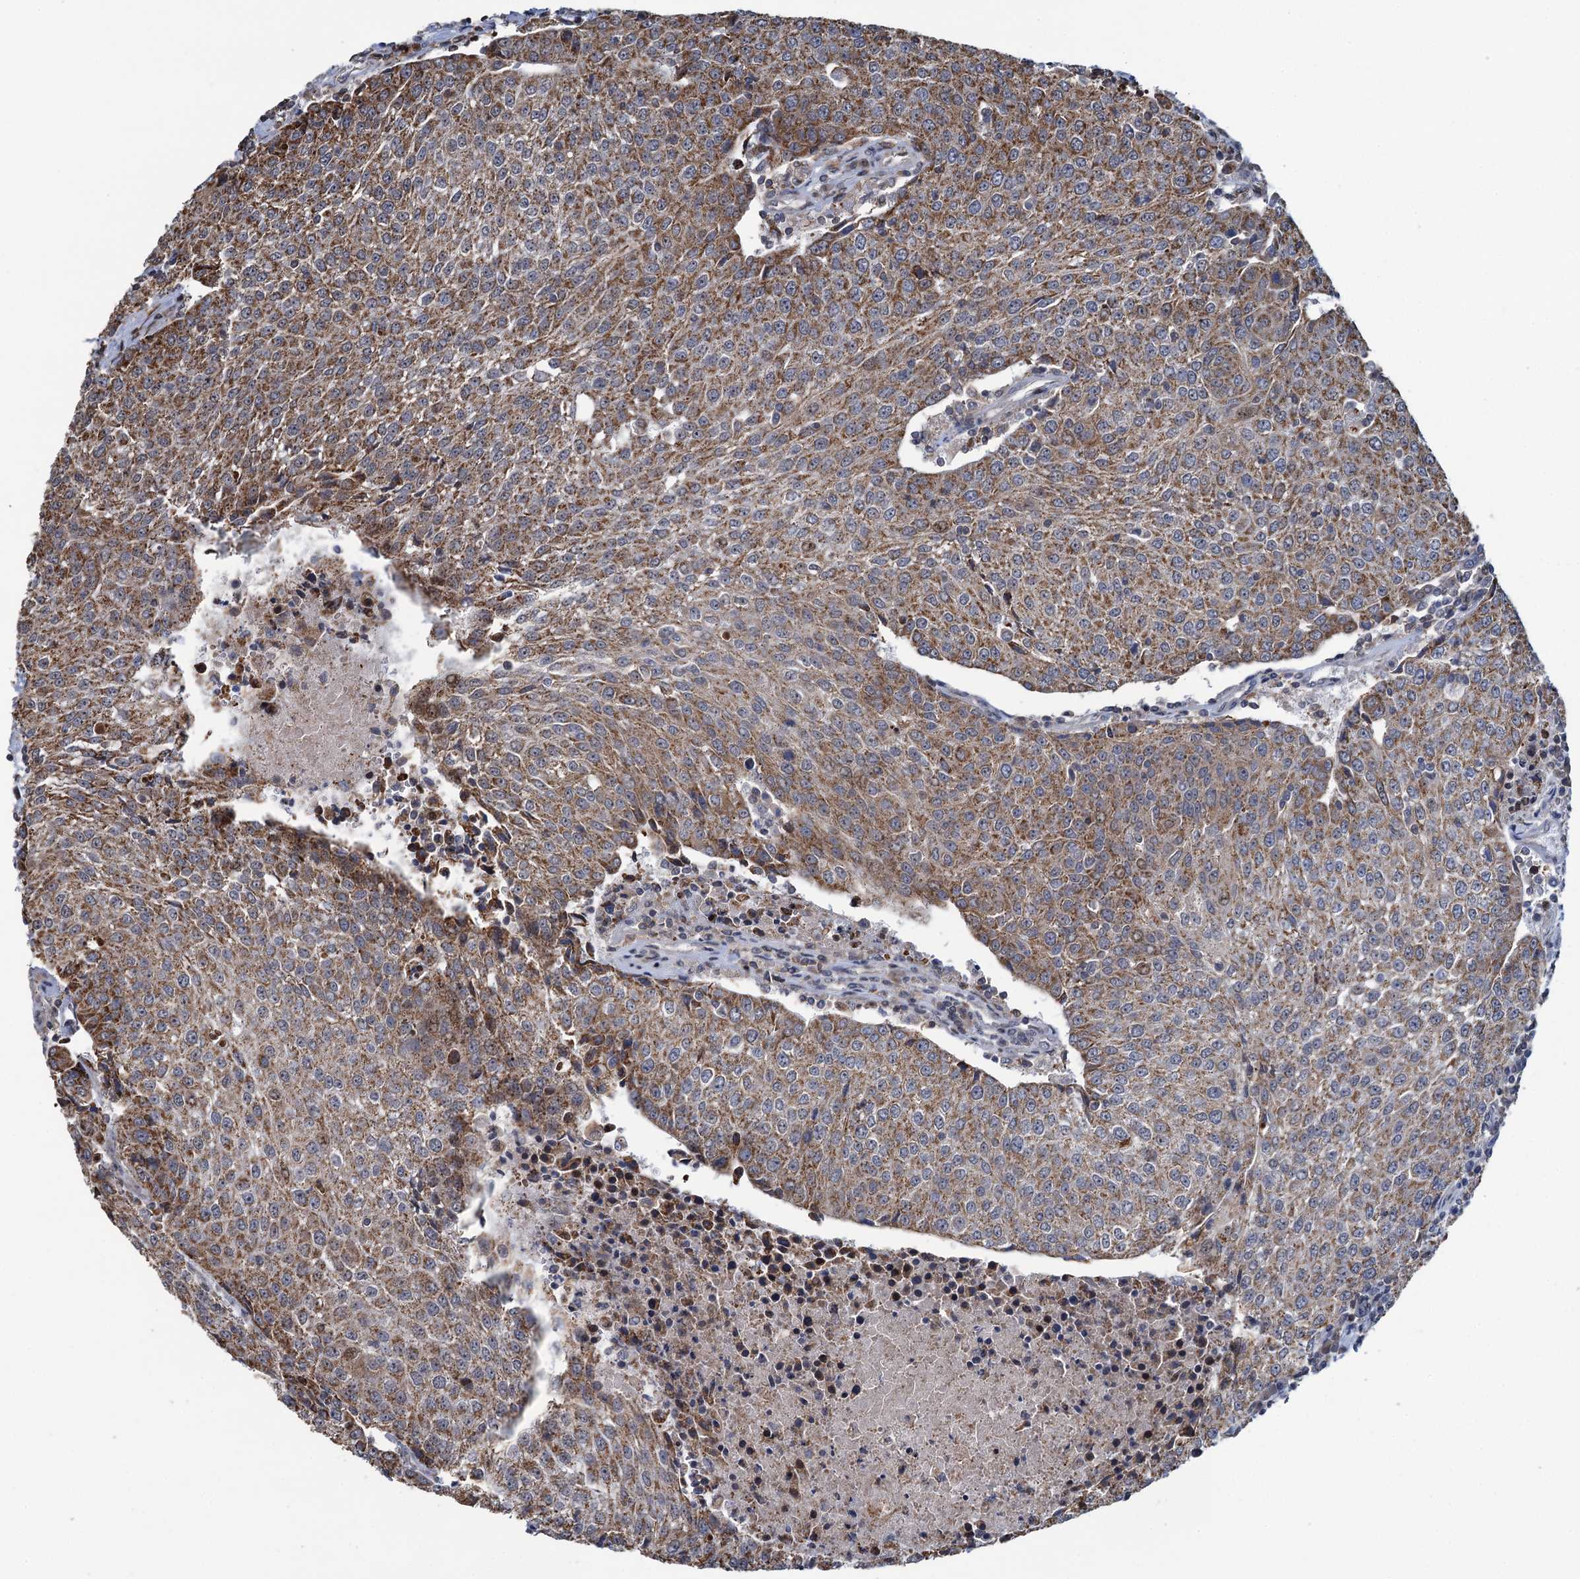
{"staining": {"intensity": "moderate", "quantity": ">75%", "location": "cytoplasmic/membranous"}, "tissue": "urothelial cancer", "cell_type": "Tumor cells", "image_type": "cancer", "snomed": [{"axis": "morphology", "description": "Urothelial carcinoma, High grade"}, {"axis": "topography", "description": "Urinary bladder"}], "caption": "The histopathology image exhibits staining of high-grade urothelial carcinoma, revealing moderate cytoplasmic/membranous protein staining (brown color) within tumor cells.", "gene": "CCDC102A", "patient": {"sex": "female", "age": 85}}